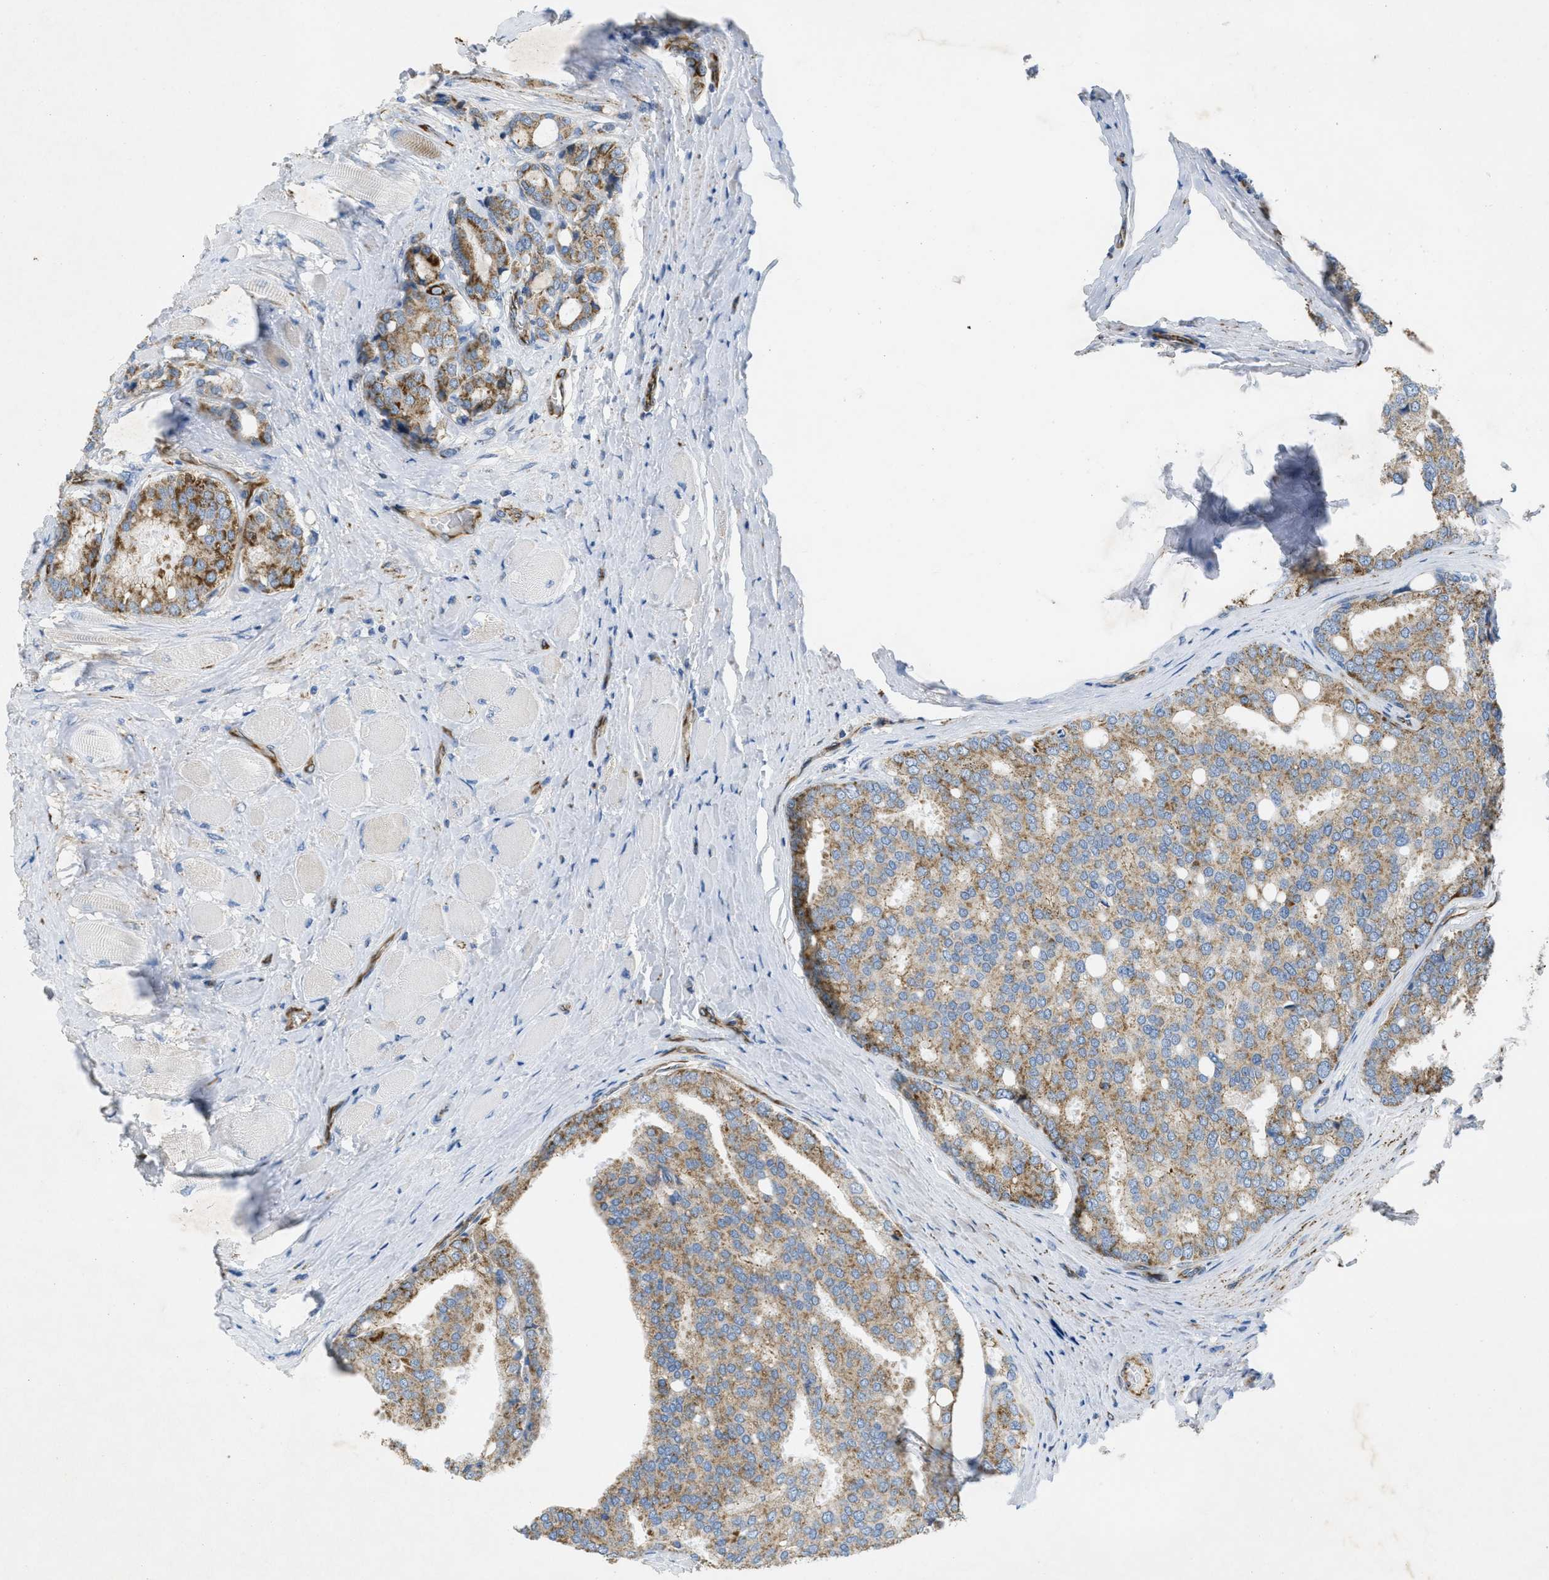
{"staining": {"intensity": "moderate", "quantity": ">75%", "location": "cytoplasmic/membranous"}, "tissue": "prostate cancer", "cell_type": "Tumor cells", "image_type": "cancer", "snomed": [{"axis": "morphology", "description": "Adenocarcinoma, High grade"}, {"axis": "topography", "description": "Prostate"}], "caption": "IHC histopathology image of neoplastic tissue: human prostate high-grade adenocarcinoma stained using IHC exhibits medium levels of moderate protein expression localized specifically in the cytoplasmic/membranous of tumor cells, appearing as a cytoplasmic/membranous brown color.", "gene": "BTN3A1", "patient": {"sex": "male", "age": 50}}